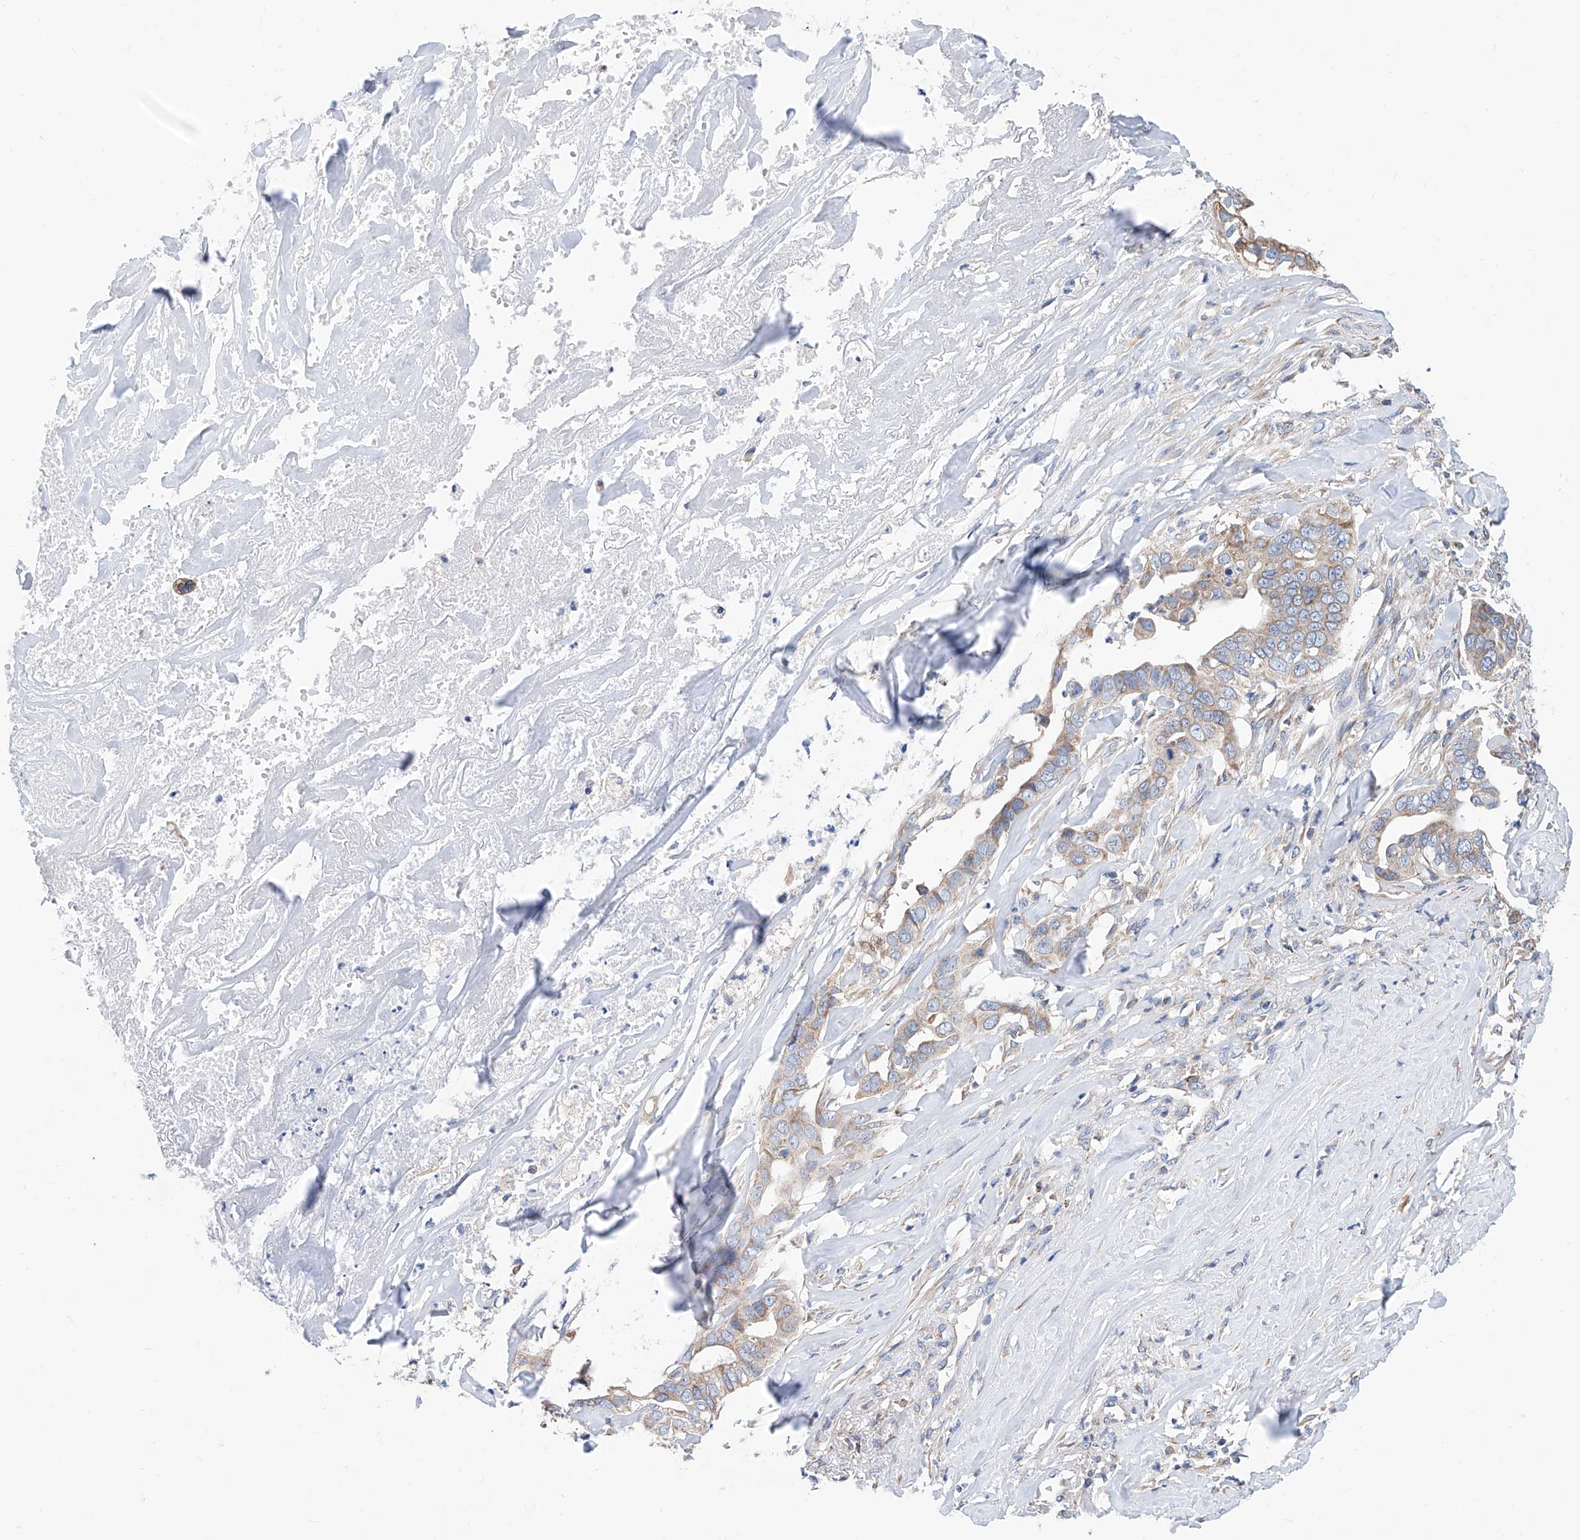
{"staining": {"intensity": "weak", "quantity": "25%-75%", "location": "cytoplasmic/membranous"}, "tissue": "liver cancer", "cell_type": "Tumor cells", "image_type": "cancer", "snomed": [{"axis": "morphology", "description": "Cholangiocarcinoma"}, {"axis": "topography", "description": "Liver"}], "caption": "Protein analysis of cholangiocarcinoma (liver) tissue exhibits weak cytoplasmic/membranous positivity in approximately 25%-75% of tumor cells.", "gene": "MAD2L1", "patient": {"sex": "female", "age": 79}}